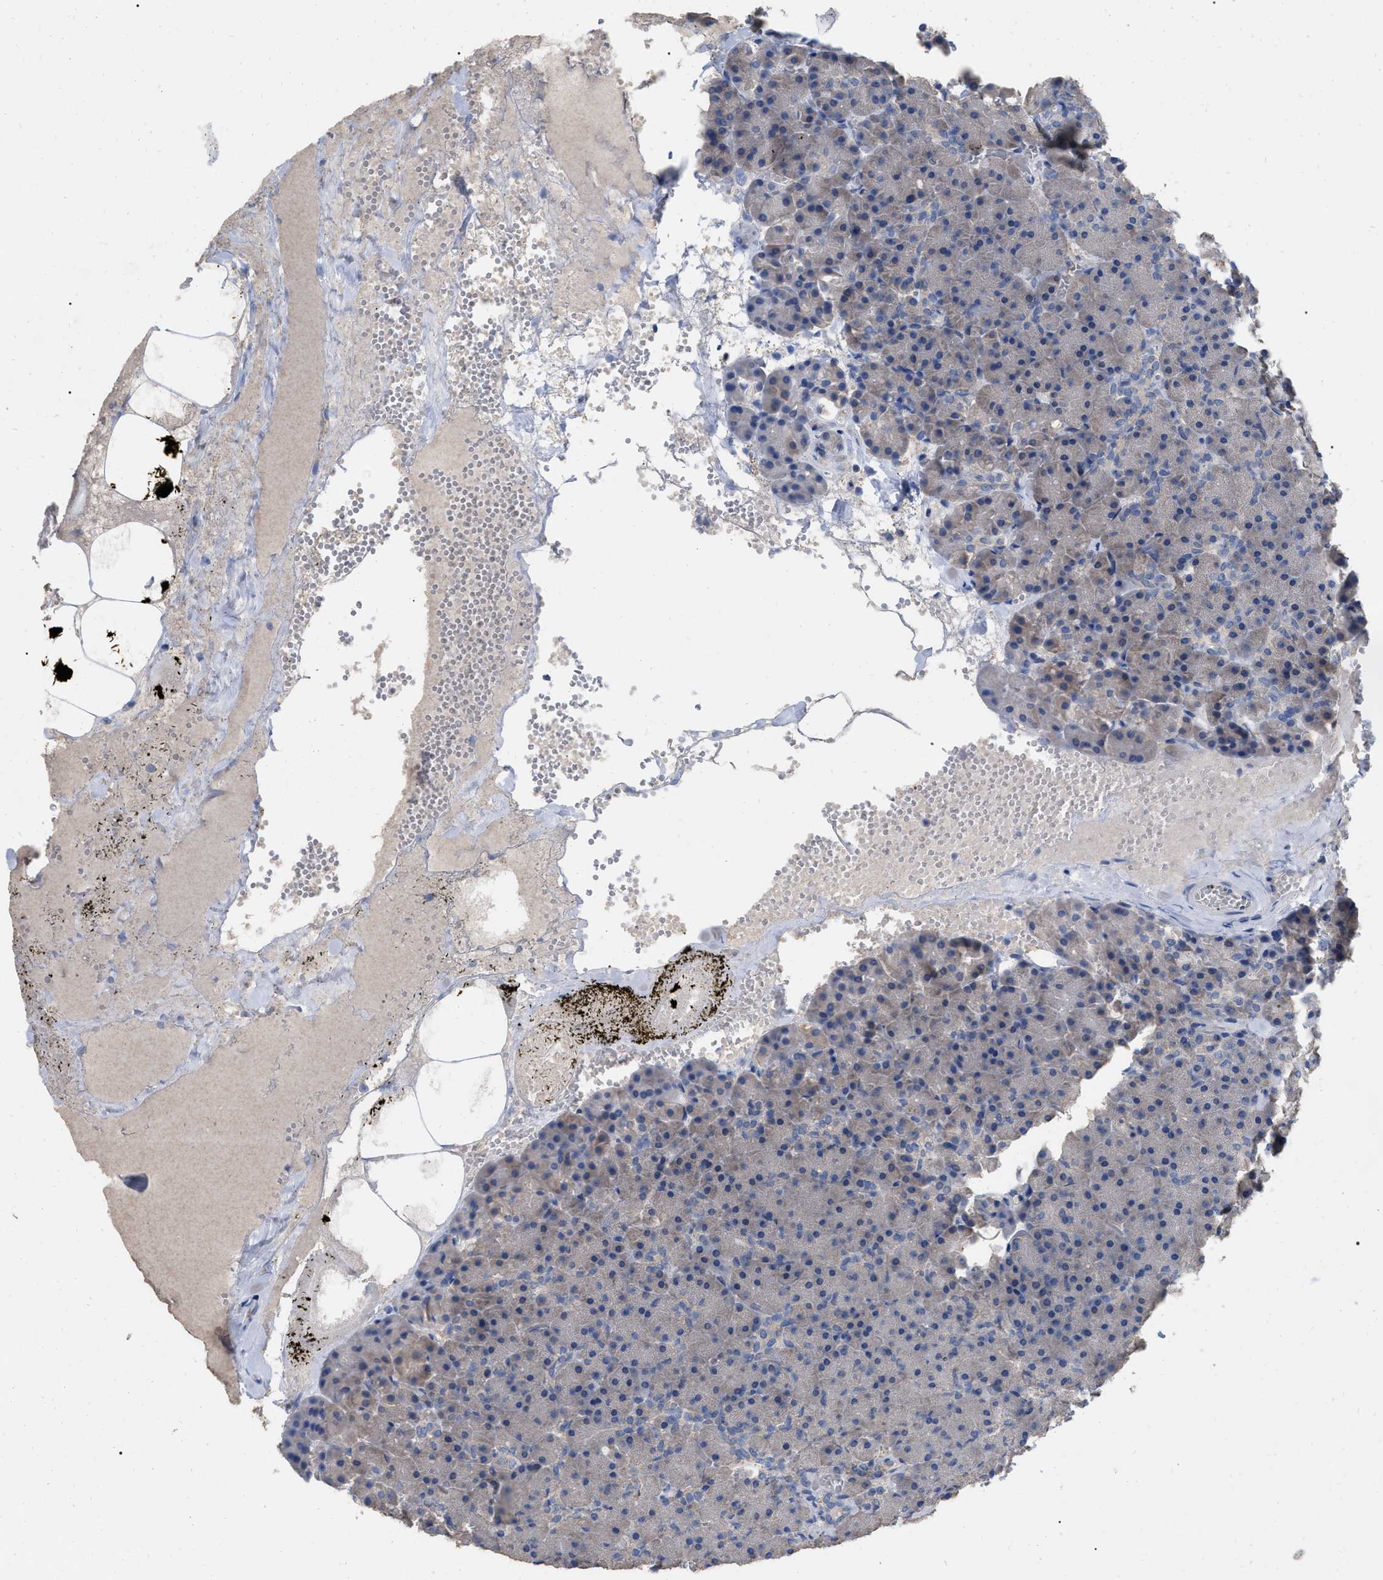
{"staining": {"intensity": "negative", "quantity": "none", "location": "none"}, "tissue": "pancreas", "cell_type": "Exocrine glandular cells", "image_type": "normal", "snomed": [{"axis": "morphology", "description": "Normal tissue, NOS"}, {"axis": "morphology", "description": "Carcinoid, malignant, NOS"}, {"axis": "topography", "description": "Pancreas"}], "caption": "The IHC photomicrograph has no significant positivity in exocrine glandular cells of pancreas. (Brightfield microscopy of DAB (3,3'-diaminobenzidine) immunohistochemistry at high magnification).", "gene": "GPR179", "patient": {"sex": "female", "age": 35}}